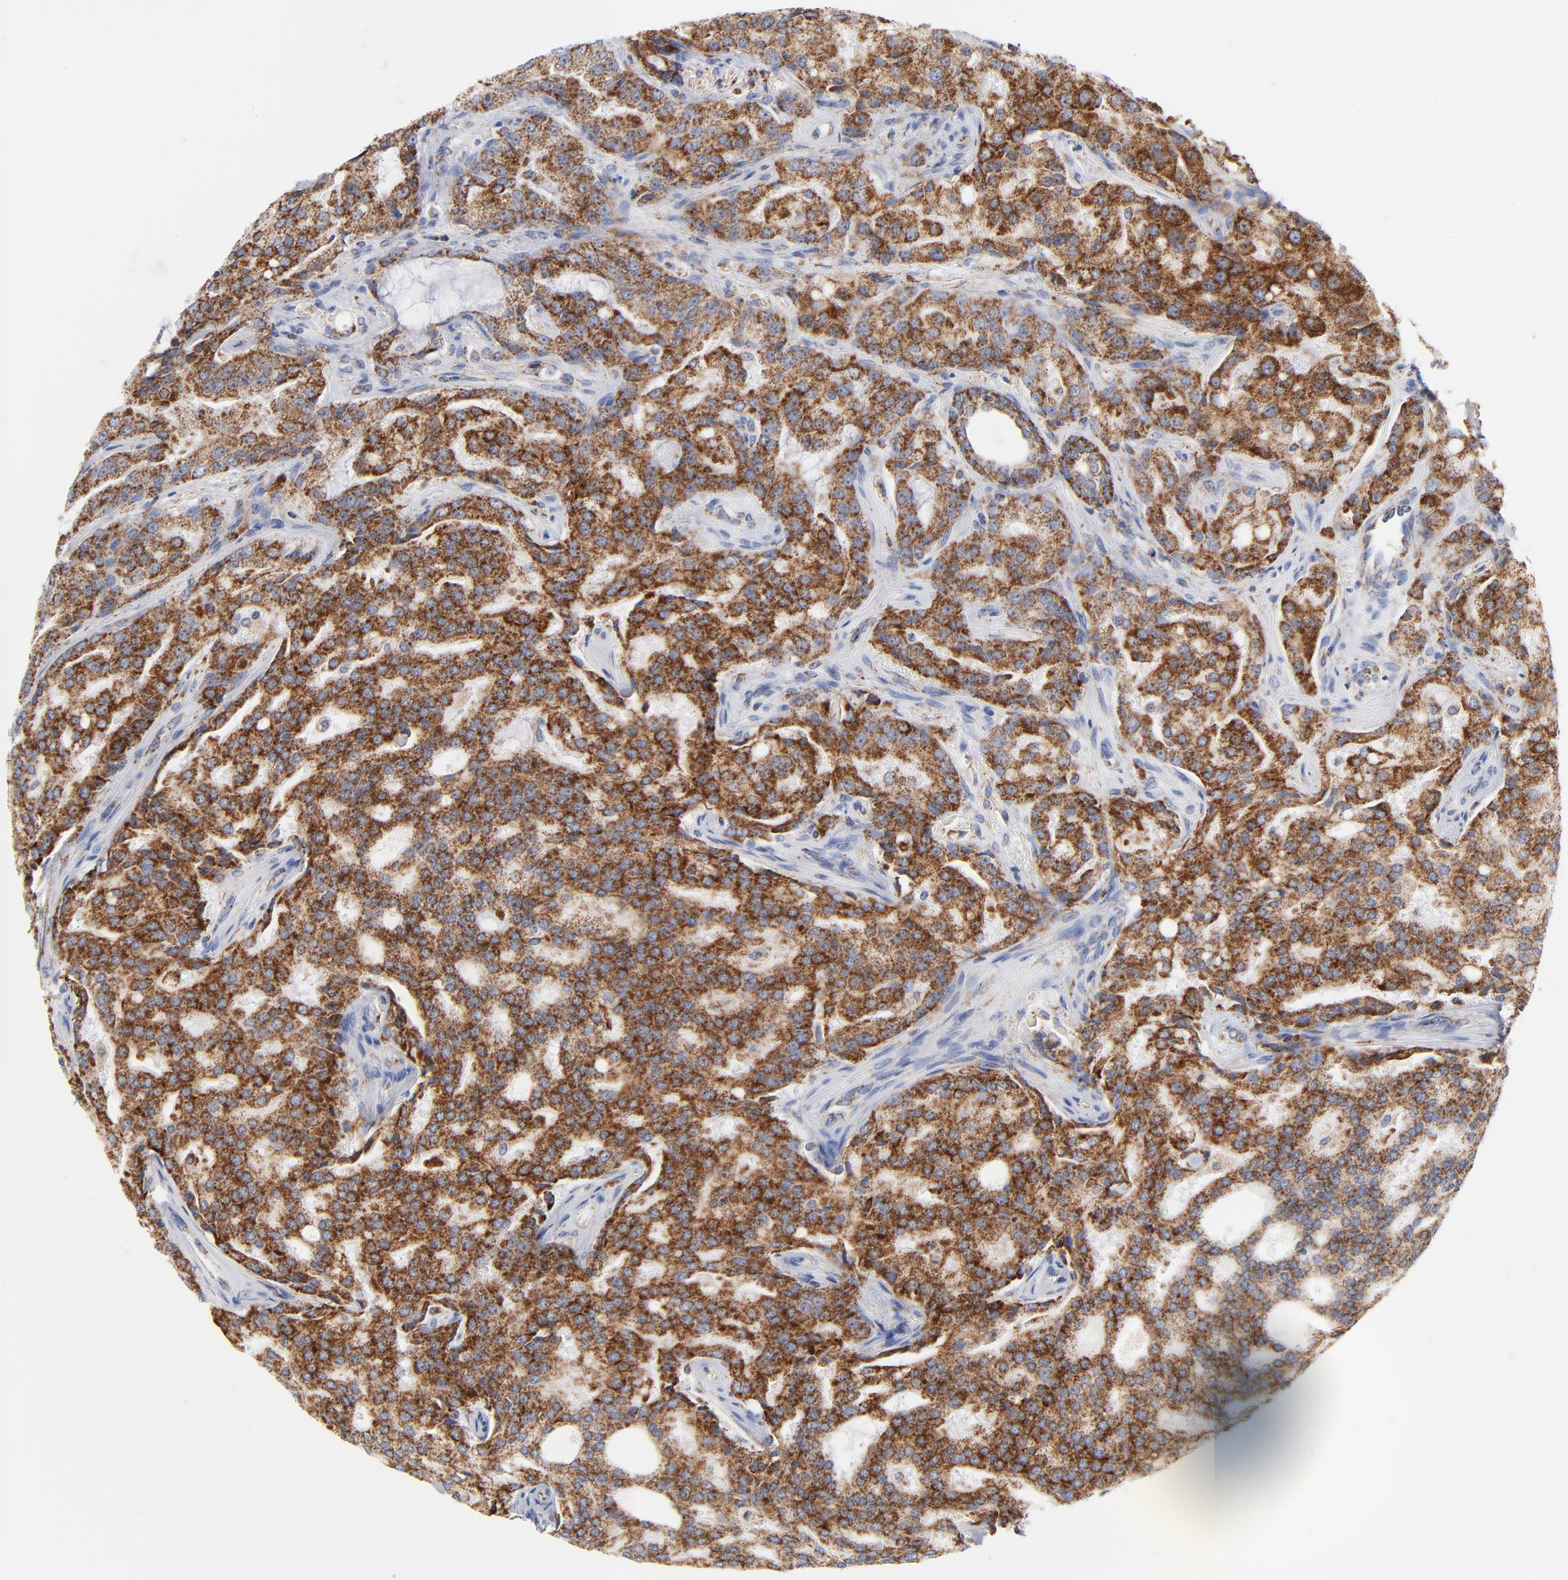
{"staining": {"intensity": "strong", "quantity": ">75%", "location": "cytoplasmic/membranous"}, "tissue": "prostate cancer", "cell_type": "Tumor cells", "image_type": "cancer", "snomed": [{"axis": "morphology", "description": "Adenocarcinoma, High grade"}, {"axis": "topography", "description": "Prostate"}], "caption": "Human prostate high-grade adenocarcinoma stained with a brown dye reveals strong cytoplasmic/membranous positive positivity in about >75% of tumor cells.", "gene": "DIABLO", "patient": {"sex": "male", "age": 72}}